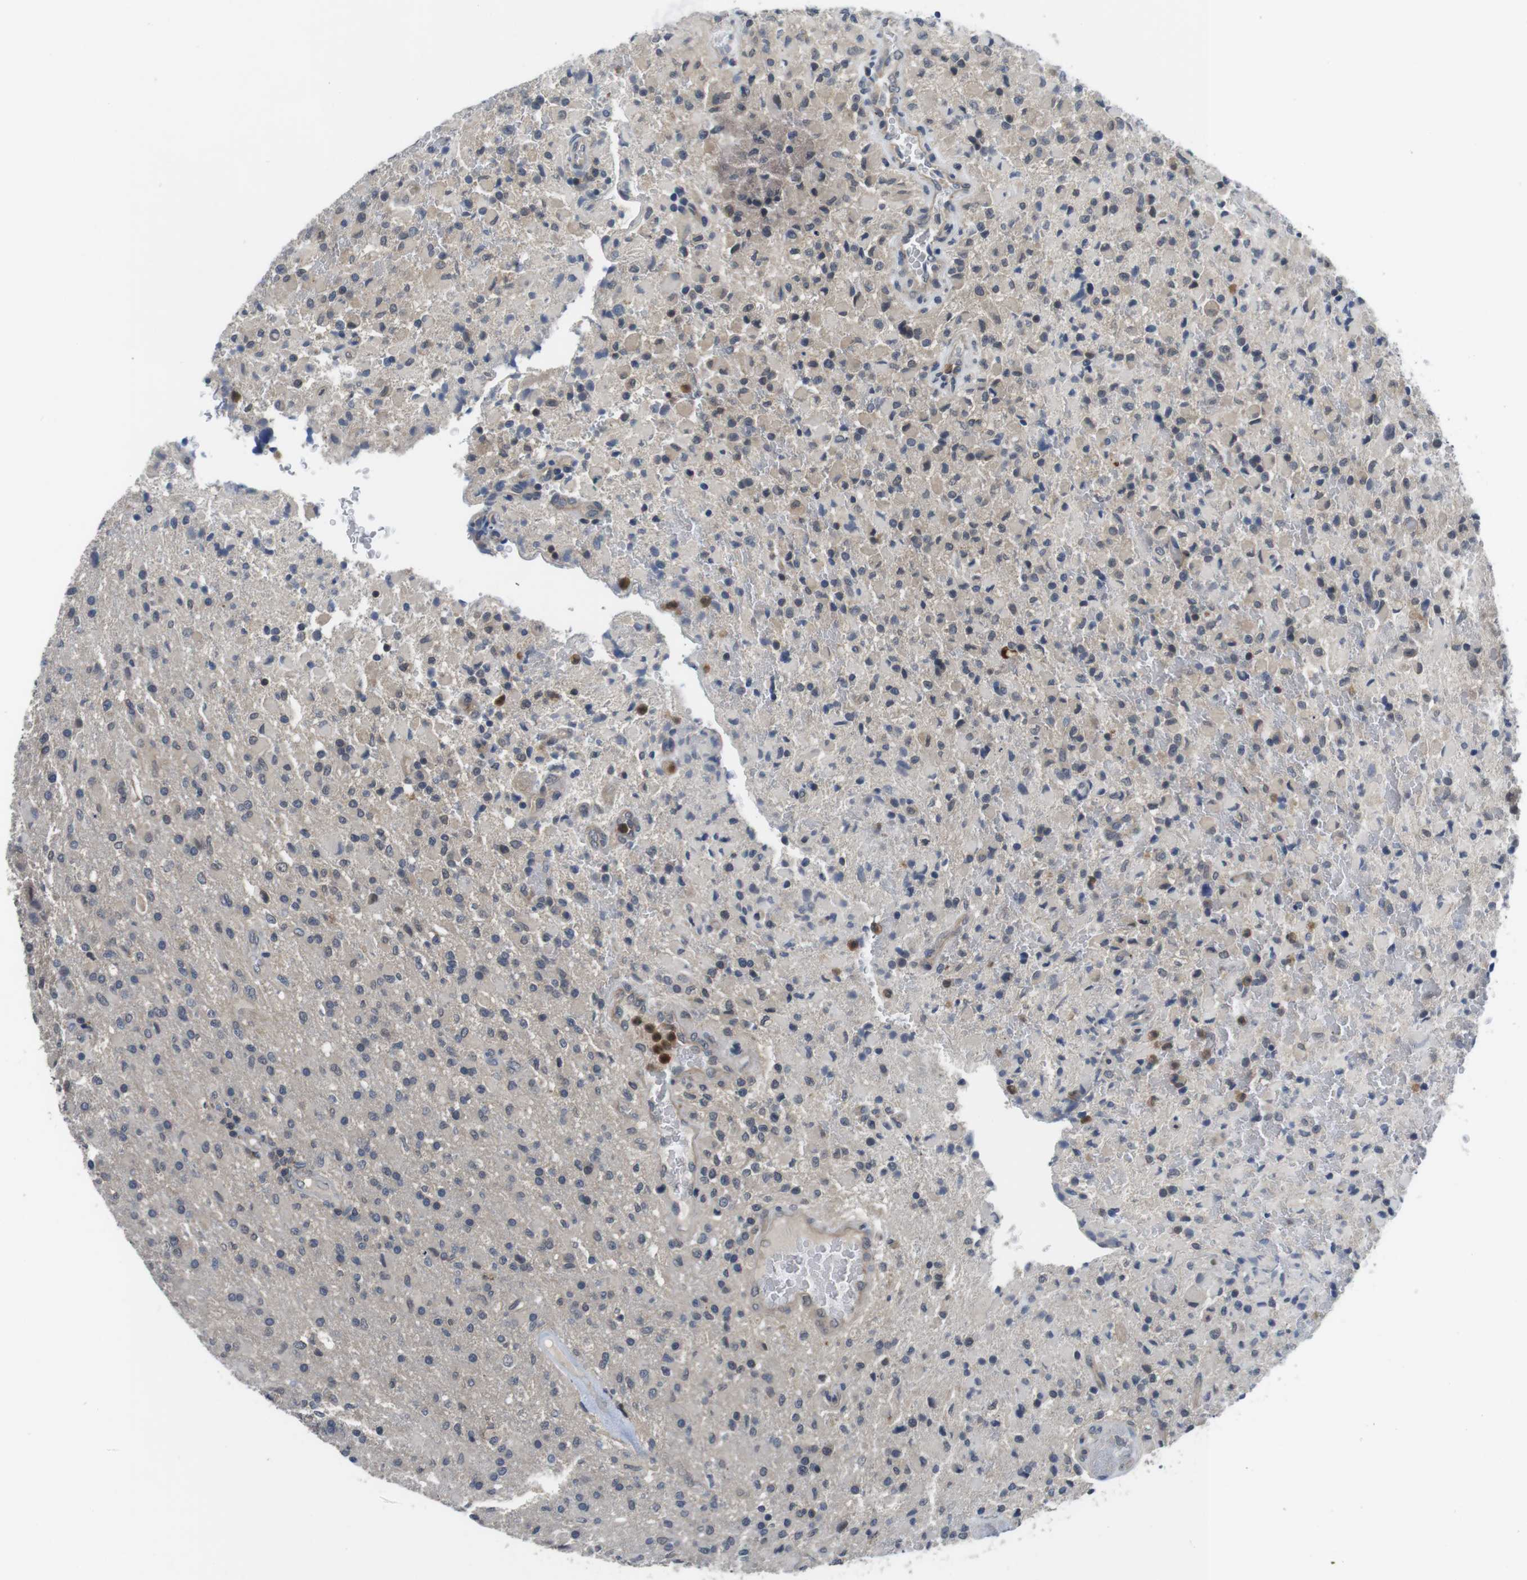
{"staining": {"intensity": "negative", "quantity": "none", "location": "none"}, "tissue": "glioma", "cell_type": "Tumor cells", "image_type": "cancer", "snomed": [{"axis": "morphology", "description": "Glioma, malignant, High grade"}, {"axis": "topography", "description": "Brain"}], "caption": "Immunohistochemistry (IHC) micrograph of human malignant glioma (high-grade) stained for a protein (brown), which reveals no staining in tumor cells. The staining was performed using DAB to visualize the protein expression in brown, while the nuclei were stained in blue with hematoxylin (Magnification: 20x).", "gene": "FADD", "patient": {"sex": "male", "age": 71}}